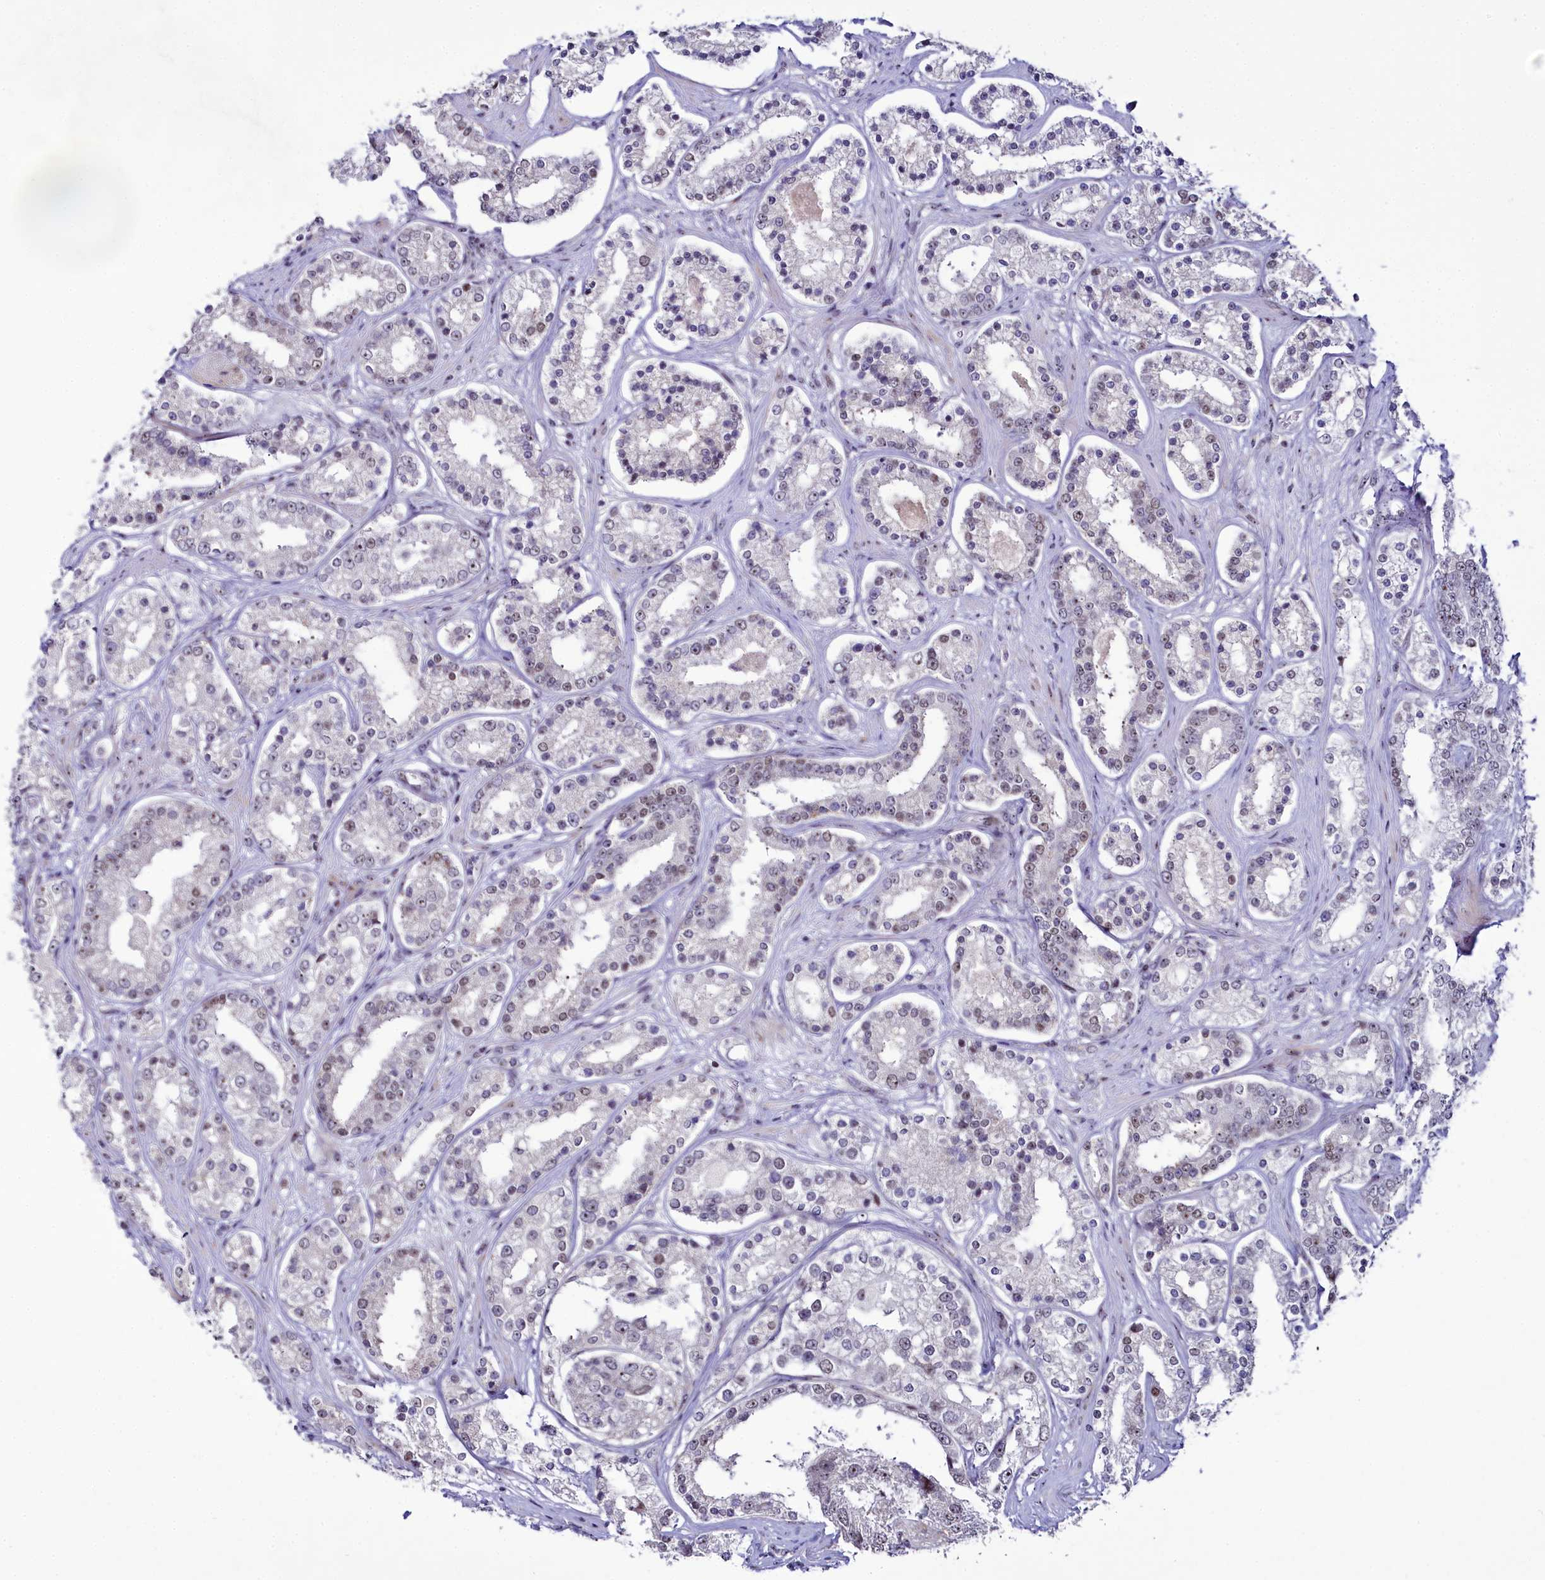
{"staining": {"intensity": "weak", "quantity": "25%-75%", "location": "nuclear"}, "tissue": "prostate cancer", "cell_type": "Tumor cells", "image_type": "cancer", "snomed": [{"axis": "morphology", "description": "Normal tissue, NOS"}, {"axis": "morphology", "description": "Adenocarcinoma, High grade"}, {"axis": "topography", "description": "Prostate"}], "caption": "IHC micrograph of neoplastic tissue: high-grade adenocarcinoma (prostate) stained using immunohistochemistry displays low levels of weak protein expression localized specifically in the nuclear of tumor cells, appearing as a nuclear brown color.", "gene": "TCOF1", "patient": {"sex": "male", "age": 83}}